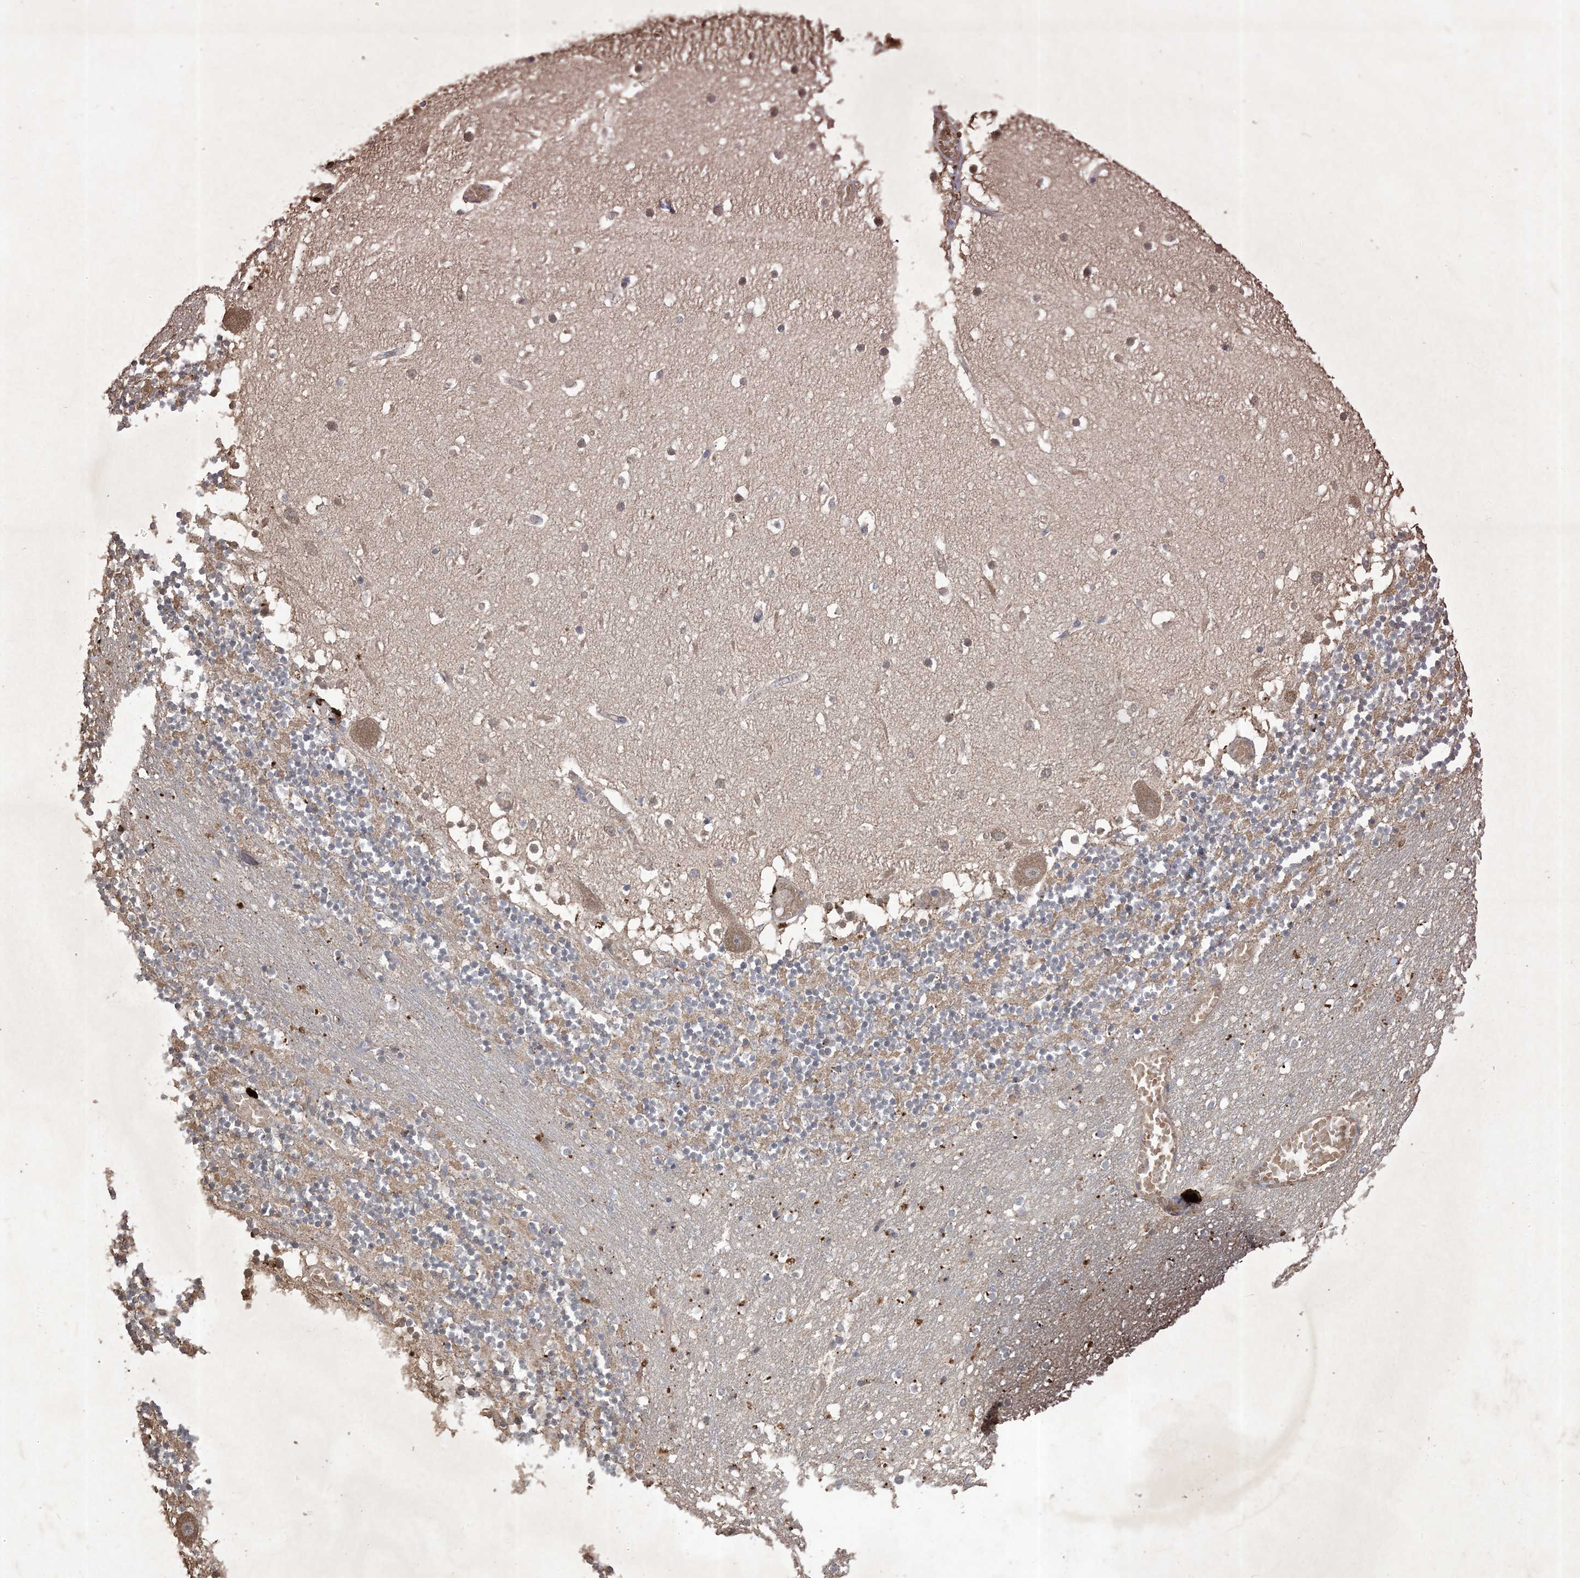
{"staining": {"intensity": "moderate", "quantity": "25%-75%", "location": "cytoplasmic/membranous"}, "tissue": "cerebellum", "cell_type": "Cells in granular layer", "image_type": "normal", "snomed": [{"axis": "morphology", "description": "Normal tissue, NOS"}, {"axis": "topography", "description": "Cerebellum"}], "caption": "Immunohistochemistry (DAB (3,3'-diaminobenzidine)) staining of benign cerebellum exhibits moderate cytoplasmic/membranous protein staining in approximately 25%-75% of cells in granular layer.", "gene": "HPS4", "patient": {"sex": "female", "age": 28}}